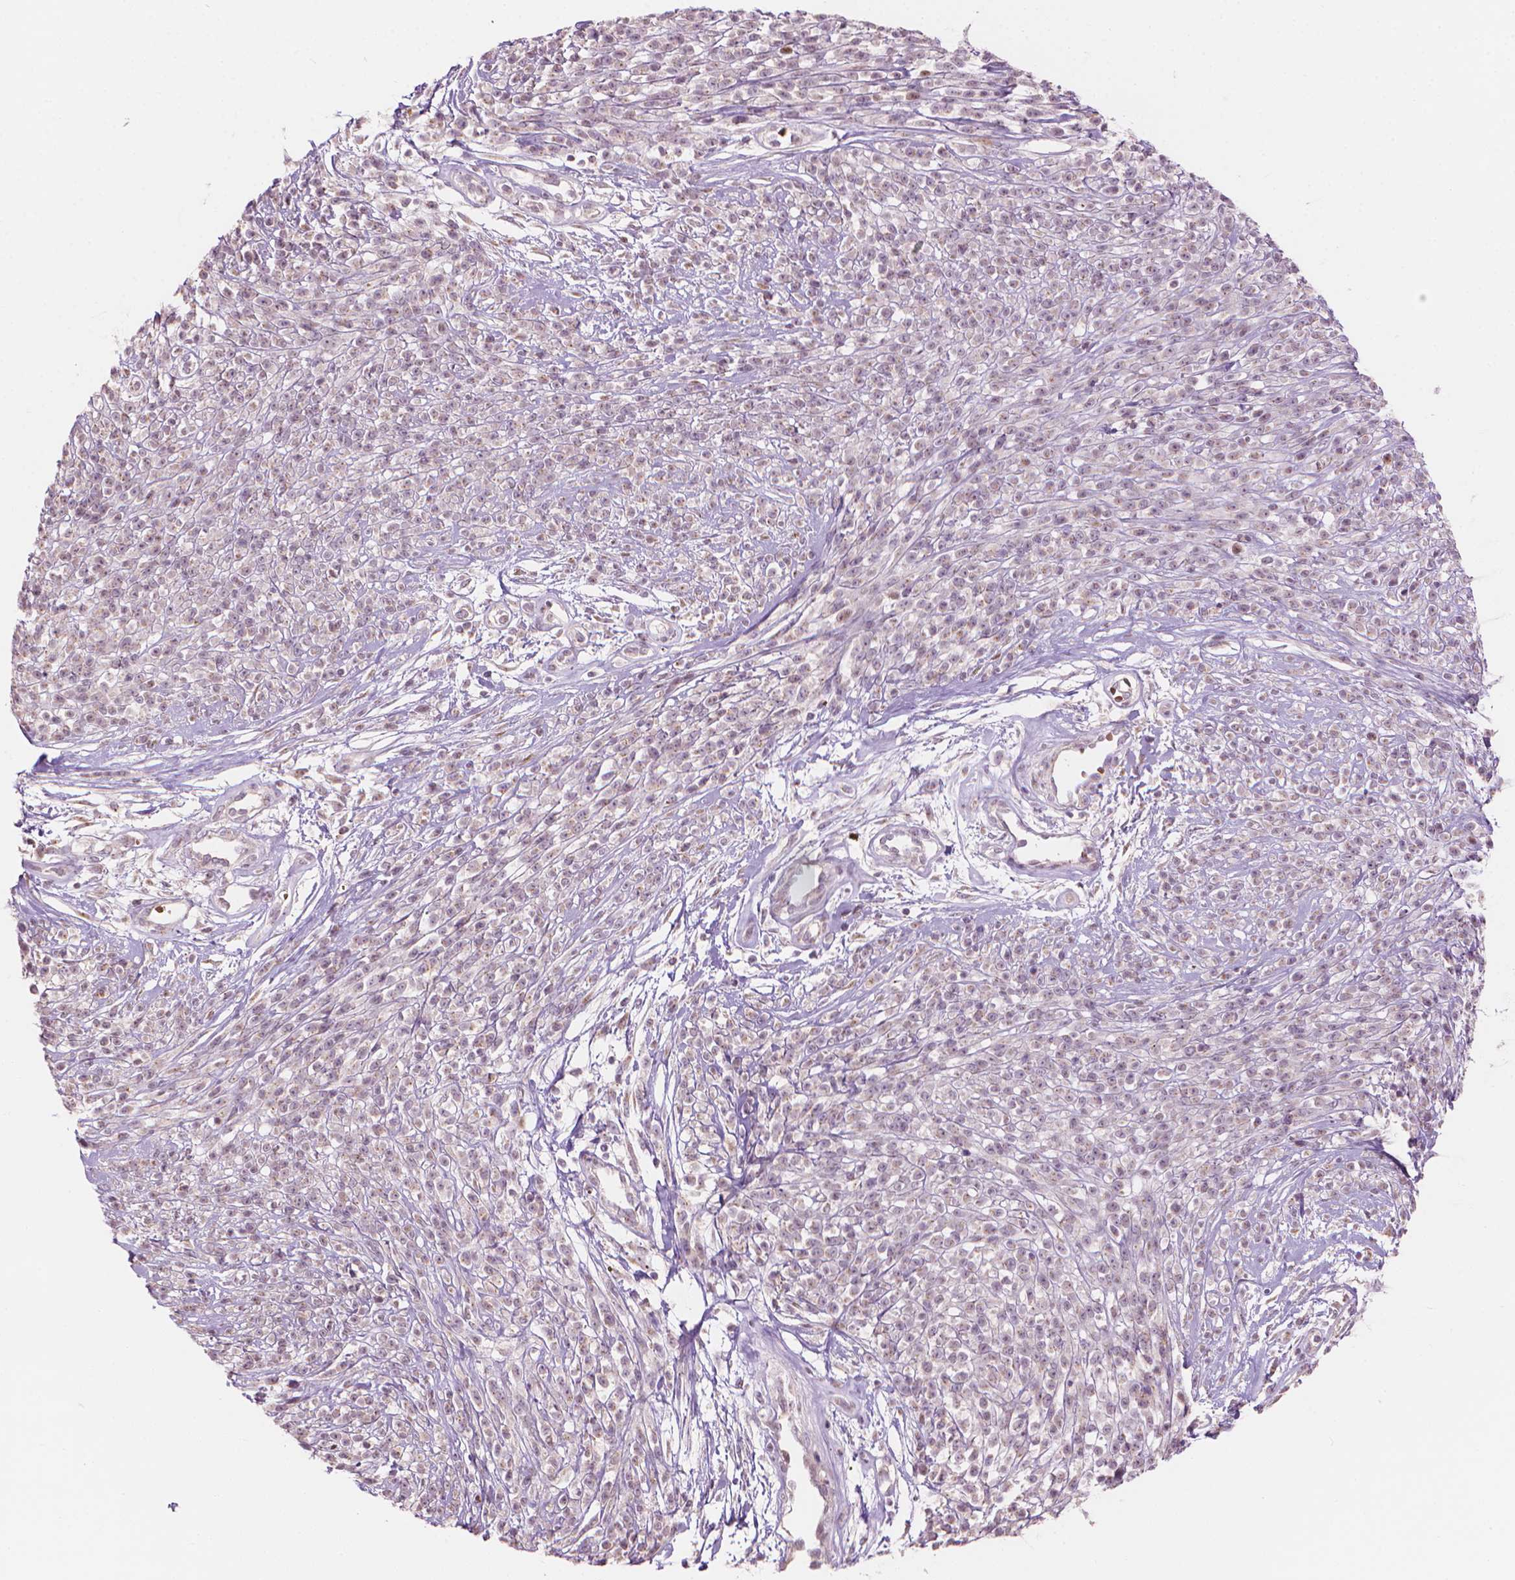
{"staining": {"intensity": "weak", "quantity": "25%-75%", "location": "nuclear"}, "tissue": "melanoma", "cell_type": "Tumor cells", "image_type": "cancer", "snomed": [{"axis": "morphology", "description": "Malignant melanoma, NOS"}, {"axis": "topography", "description": "Skin"}, {"axis": "topography", "description": "Skin of trunk"}], "caption": "This image reveals immunohistochemistry staining of melanoma, with low weak nuclear staining in about 25%-75% of tumor cells.", "gene": "IFFO1", "patient": {"sex": "male", "age": 74}}